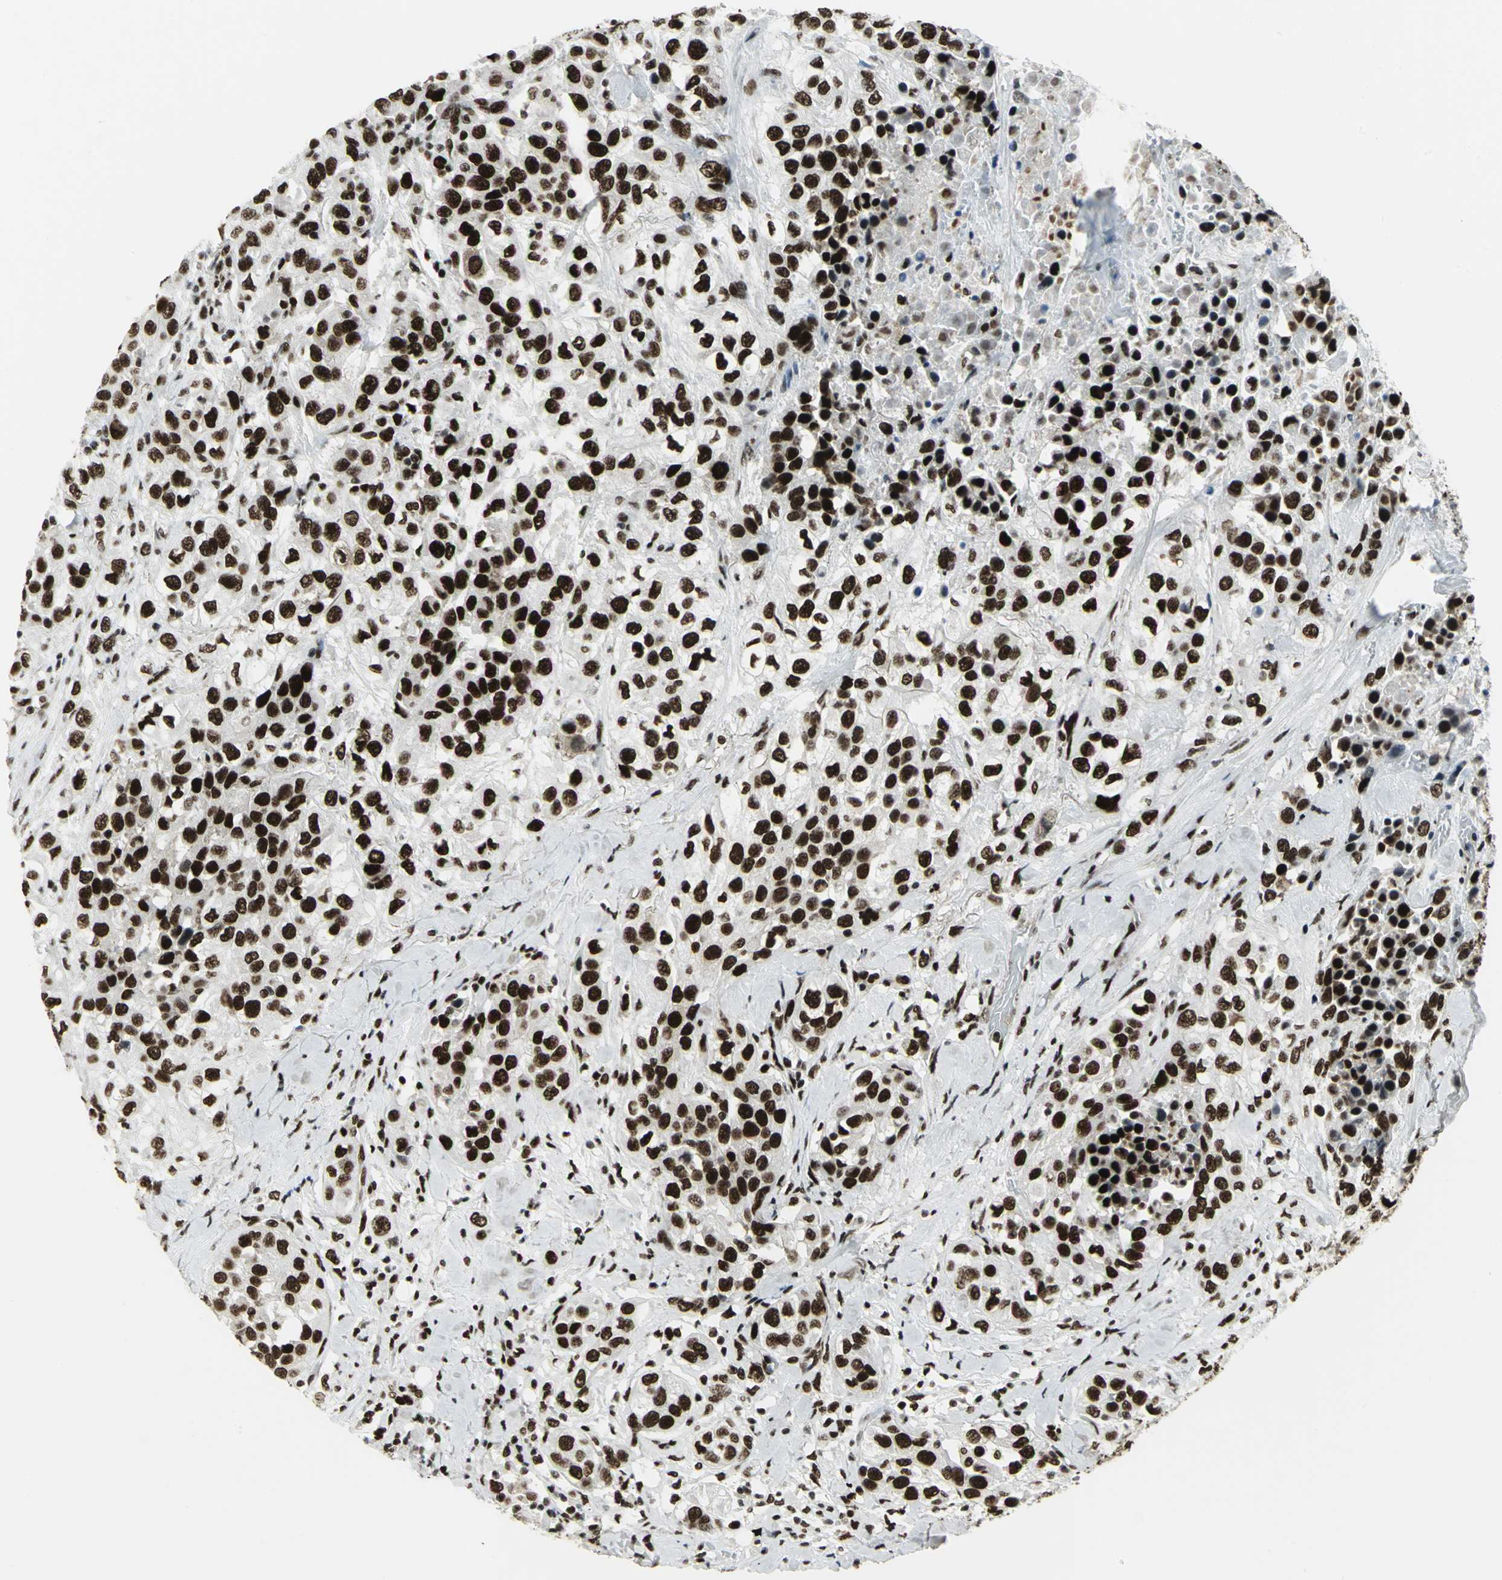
{"staining": {"intensity": "strong", "quantity": ">75%", "location": "nuclear"}, "tissue": "urothelial cancer", "cell_type": "Tumor cells", "image_type": "cancer", "snomed": [{"axis": "morphology", "description": "Urothelial carcinoma, High grade"}, {"axis": "topography", "description": "Urinary bladder"}], "caption": "Immunohistochemistry (IHC) (DAB) staining of urothelial cancer demonstrates strong nuclear protein positivity in about >75% of tumor cells.", "gene": "SMARCA4", "patient": {"sex": "female", "age": 80}}